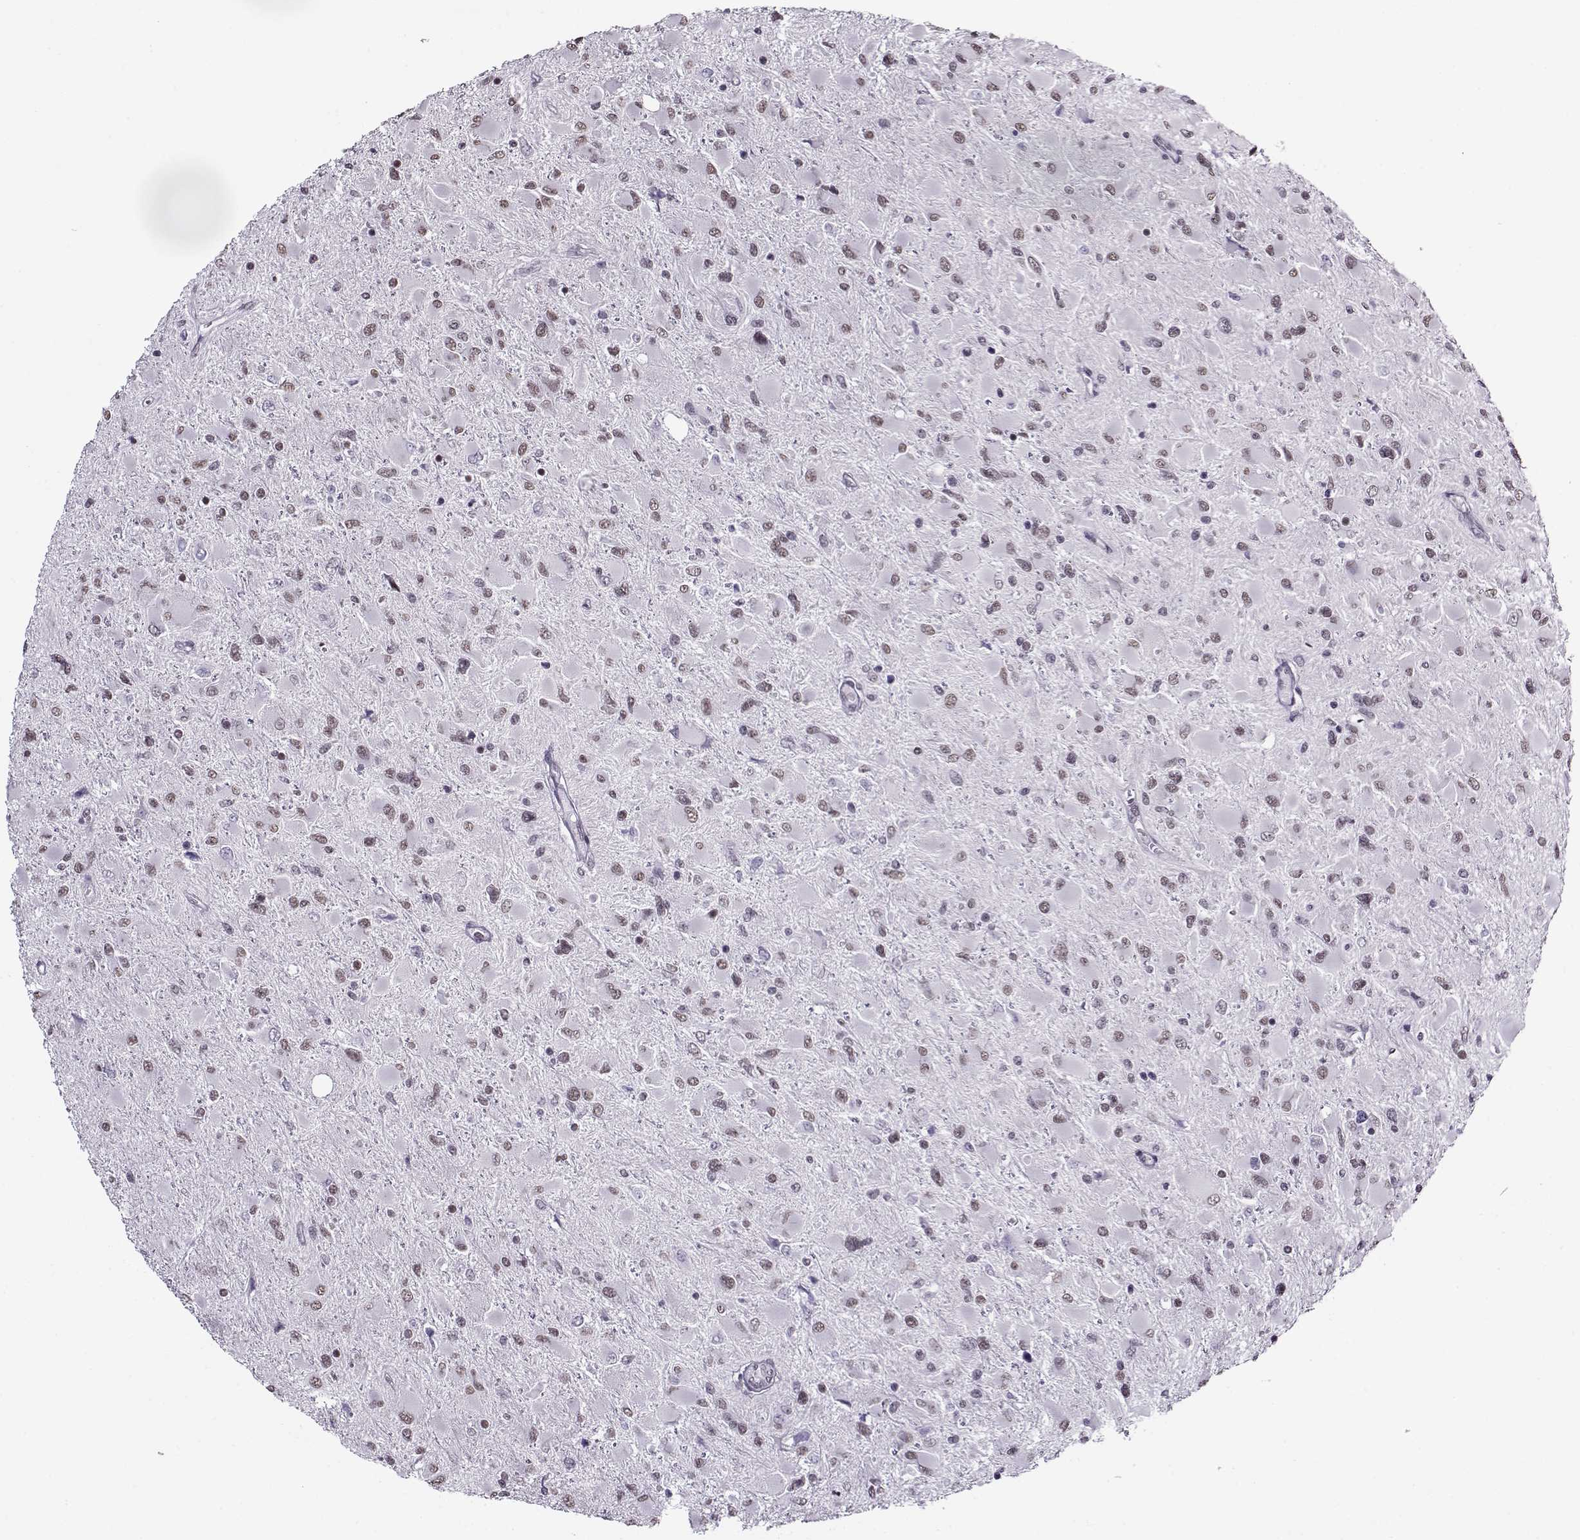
{"staining": {"intensity": "weak", "quantity": "25%-75%", "location": "nuclear"}, "tissue": "glioma", "cell_type": "Tumor cells", "image_type": "cancer", "snomed": [{"axis": "morphology", "description": "Glioma, malignant, High grade"}, {"axis": "topography", "description": "Cerebral cortex"}], "caption": "IHC staining of high-grade glioma (malignant), which exhibits low levels of weak nuclear staining in about 25%-75% of tumor cells indicating weak nuclear protein staining. The staining was performed using DAB (3,3'-diaminobenzidine) (brown) for protein detection and nuclei were counterstained in hematoxylin (blue).", "gene": "PRMT8", "patient": {"sex": "female", "age": 36}}